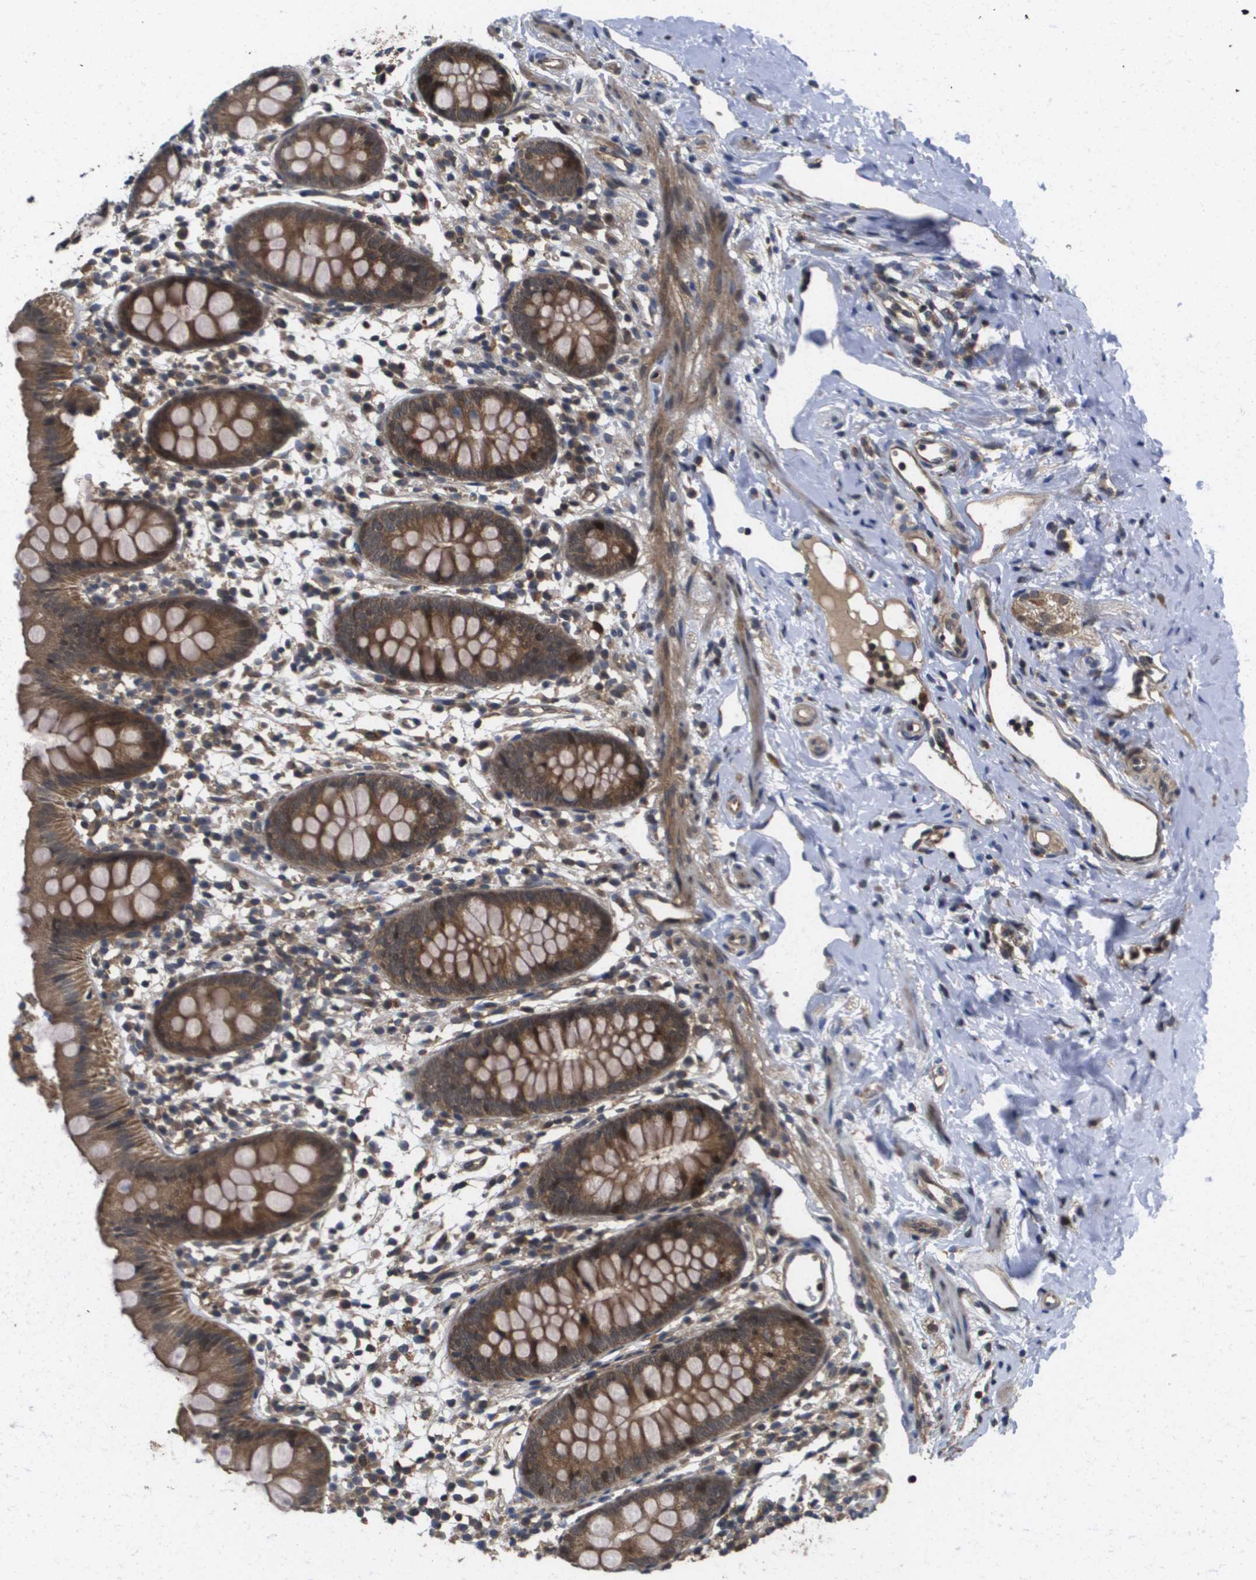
{"staining": {"intensity": "moderate", "quantity": ">75%", "location": "cytoplasmic/membranous"}, "tissue": "appendix", "cell_type": "Glandular cells", "image_type": "normal", "snomed": [{"axis": "morphology", "description": "Normal tissue, NOS"}, {"axis": "topography", "description": "Appendix"}], "caption": "Immunohistochemistry (IHC) of normal human appendix shows medium levels of moderate cytoplasmic/membranous positivity in approximately >75% of glandular cells. (DAB = brown stain, brightfield microscopy at high magnification).", "gene": "RBM38", "patient": {"sex": "female", "age": 20}}